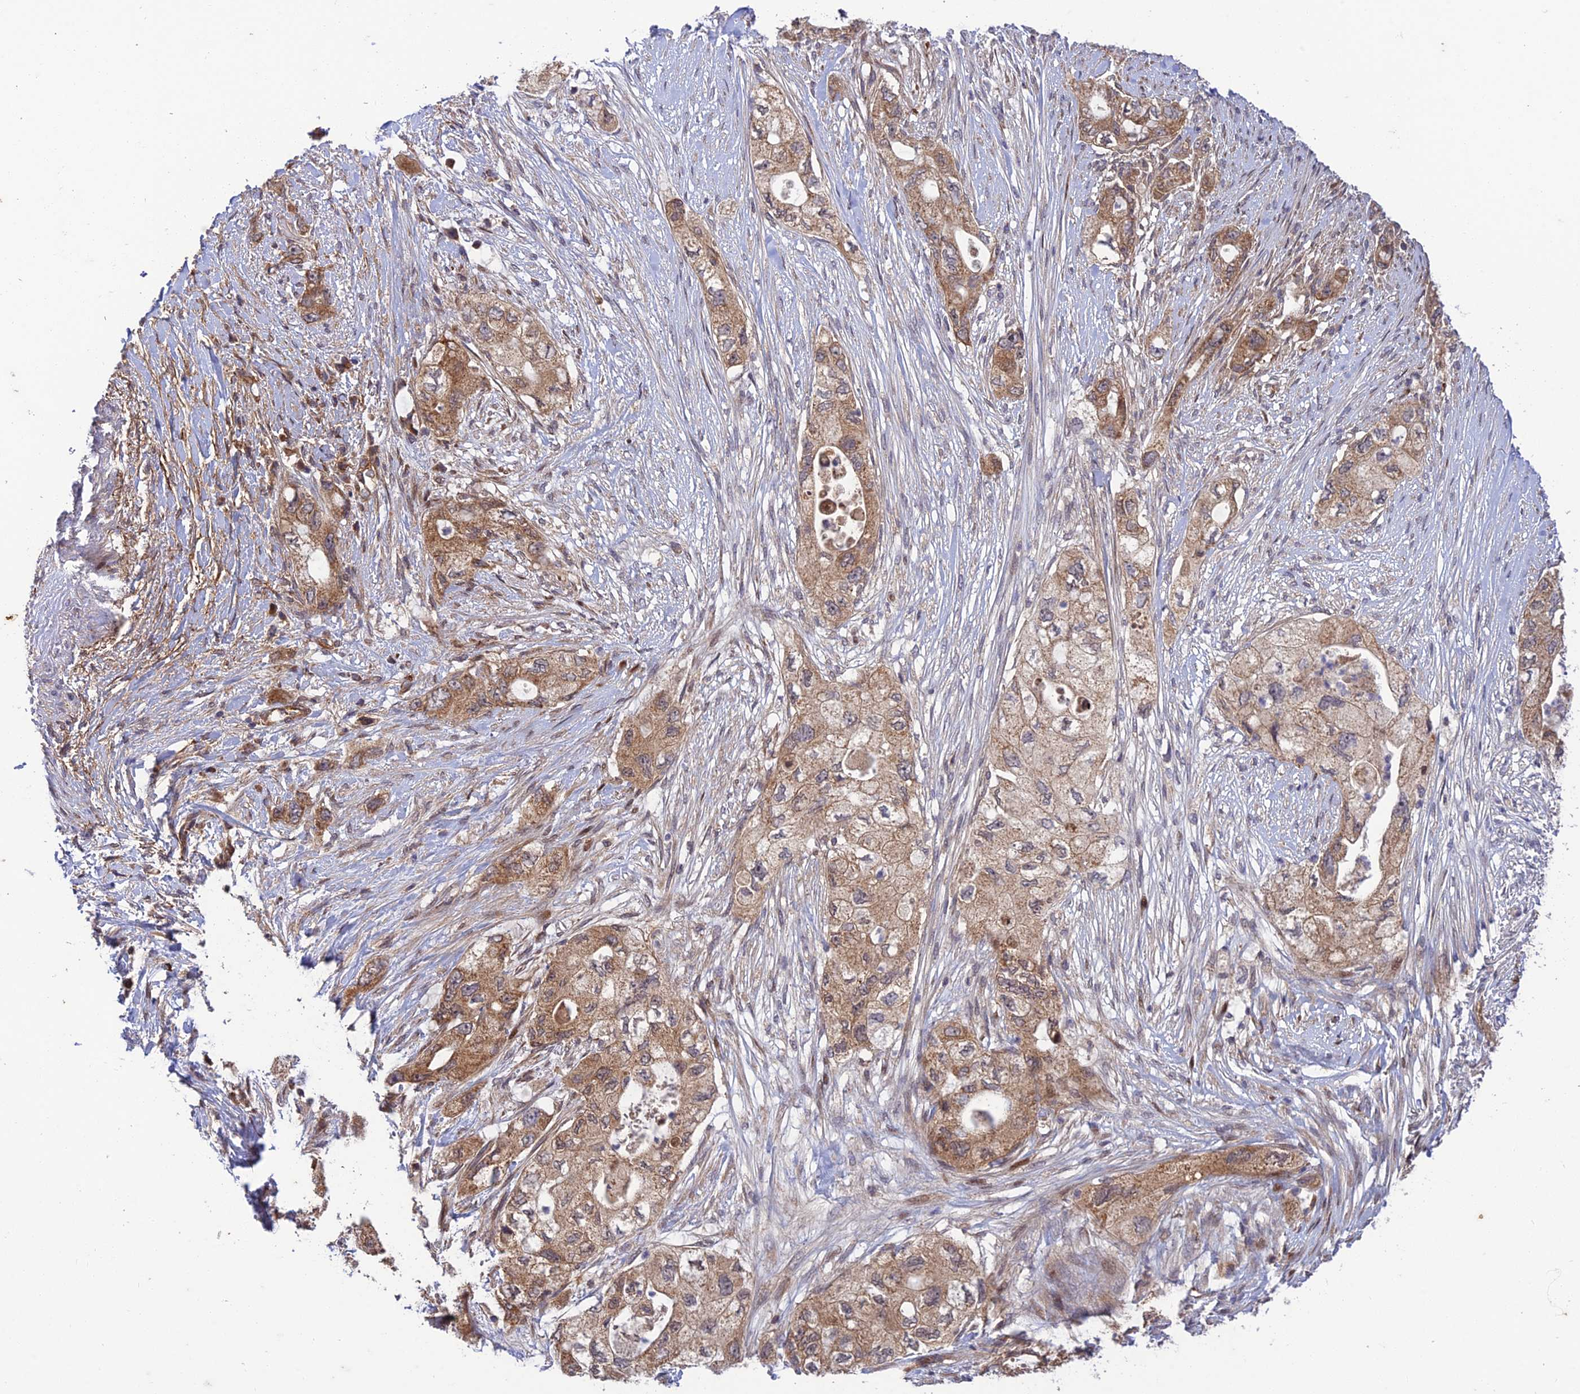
{"staining": {"intensity": "moderate", "quantity": "25%-75%", "location": "cytoplasmic/membranous,nuclear"}, "tissue": "pancreatic cancer", "cell_type": "Tumor cells", "image_type": "cancer", "snomed": [{"axis": "morphology", "description": "Adenocarcinoma, NOS"}, {"axis": "topography", "description": "Pancreas"}], "caption": "Protein expression analysis of pancreatic cancer (adenocarcinoma) displays moderate cytoplasmic/membranous and nuclear expression in about 25%-75% of tumor cells.", "gene": "PLEKHG2", "patient": {"sex": "female", "age": 73}}